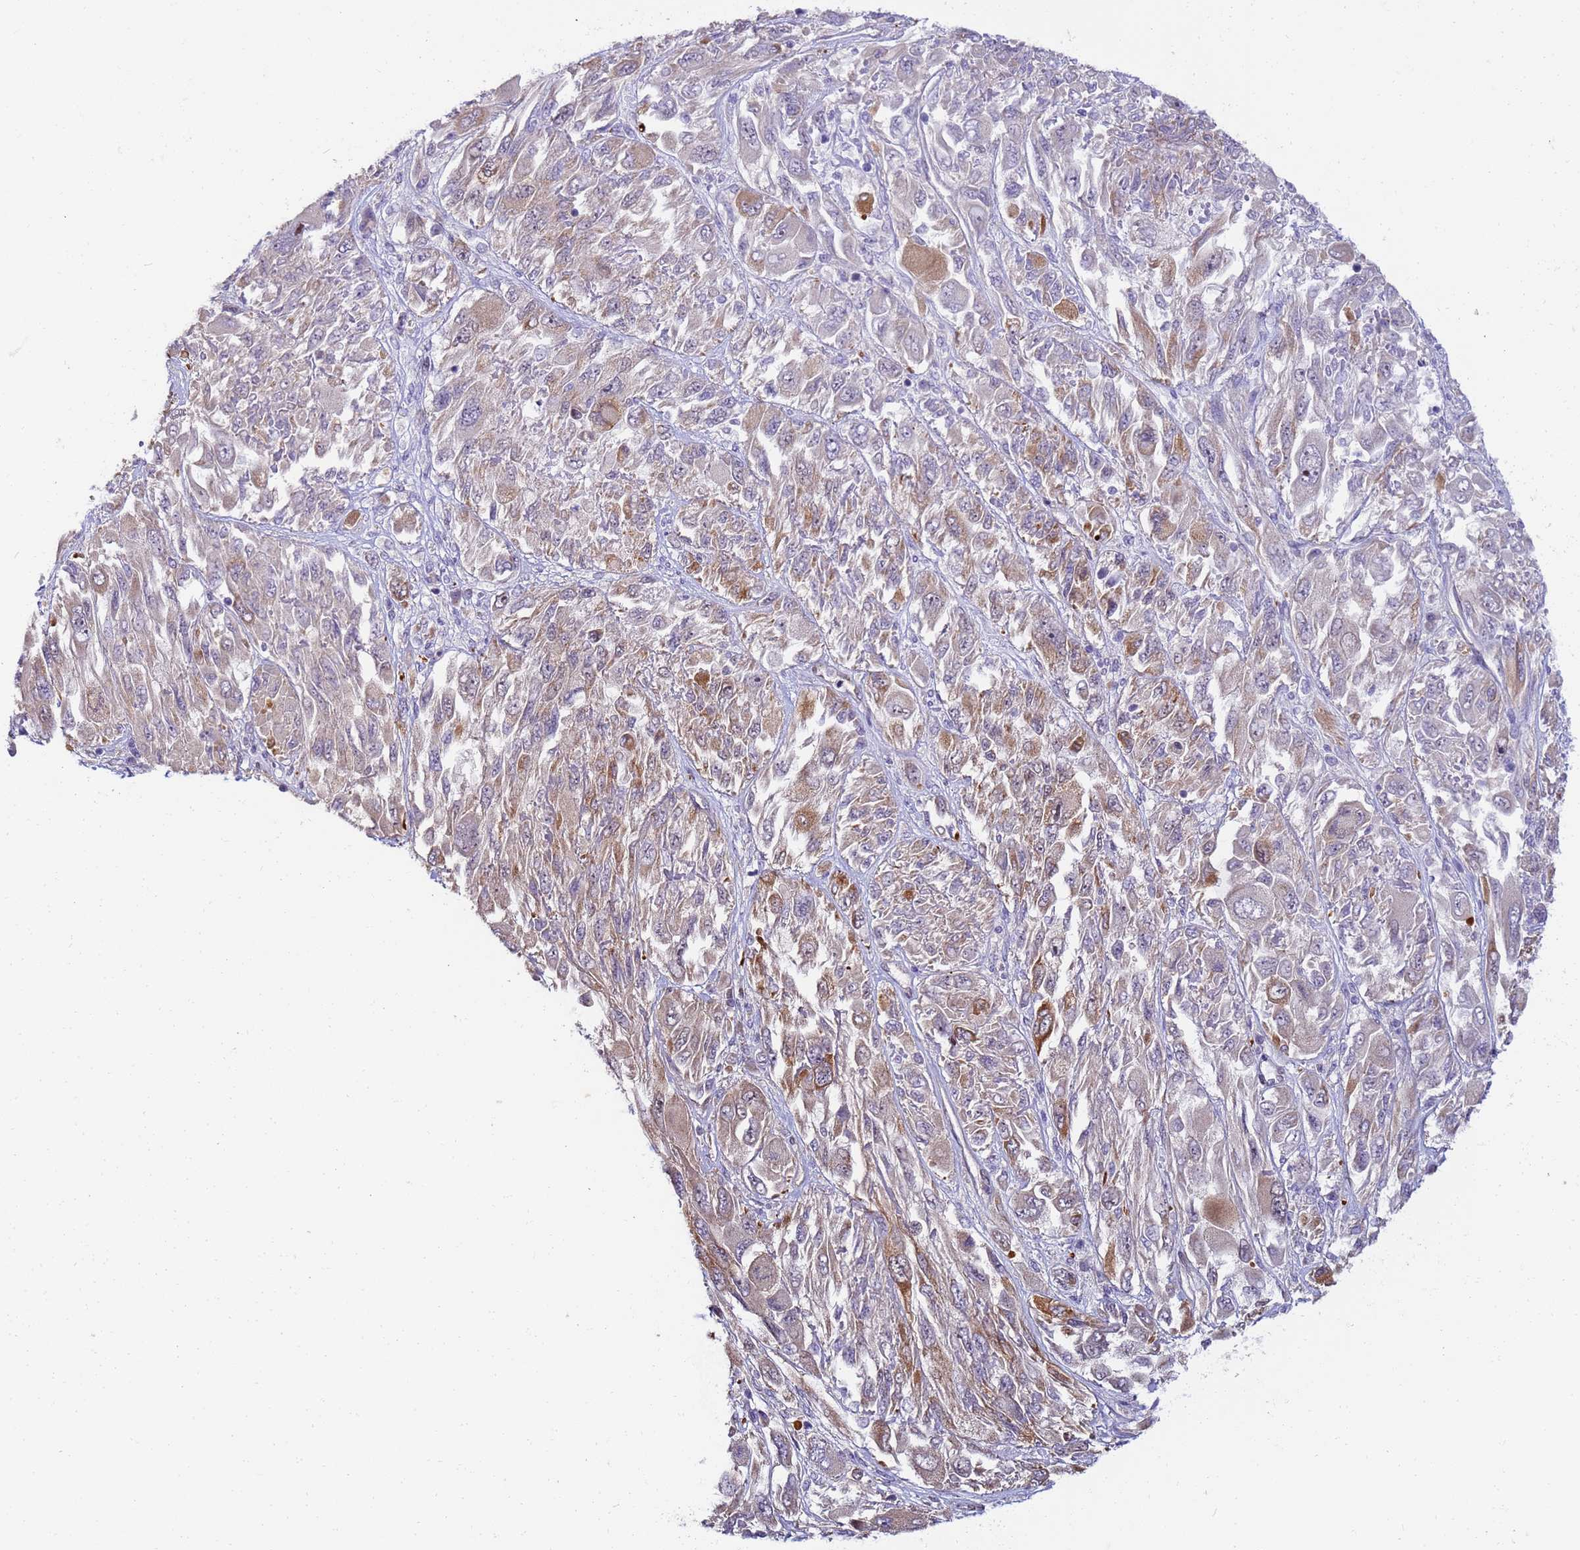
{"staining": {"intensity": "moderate", "quantity": "<25%", "location": "cytoplasmic/membranous"}, "tissue": "melanoma", "cell_type": "Tumor cells", "image_type": "cancer", "snomed": [{"axis": "morphology", "description": "Malignant melanoma, NOS"}, {"axis": "topography", "description": "Skin"}], "caption": "Immunohistochemistry image of human melanoma stained for a protein (brown), which exhibits low levels of moderate cytoplasmic/membranous positivity in about <25% of tumor cells.", "gene": "RAPGEF3", "patient": {"sex": "female", "age": 91}}